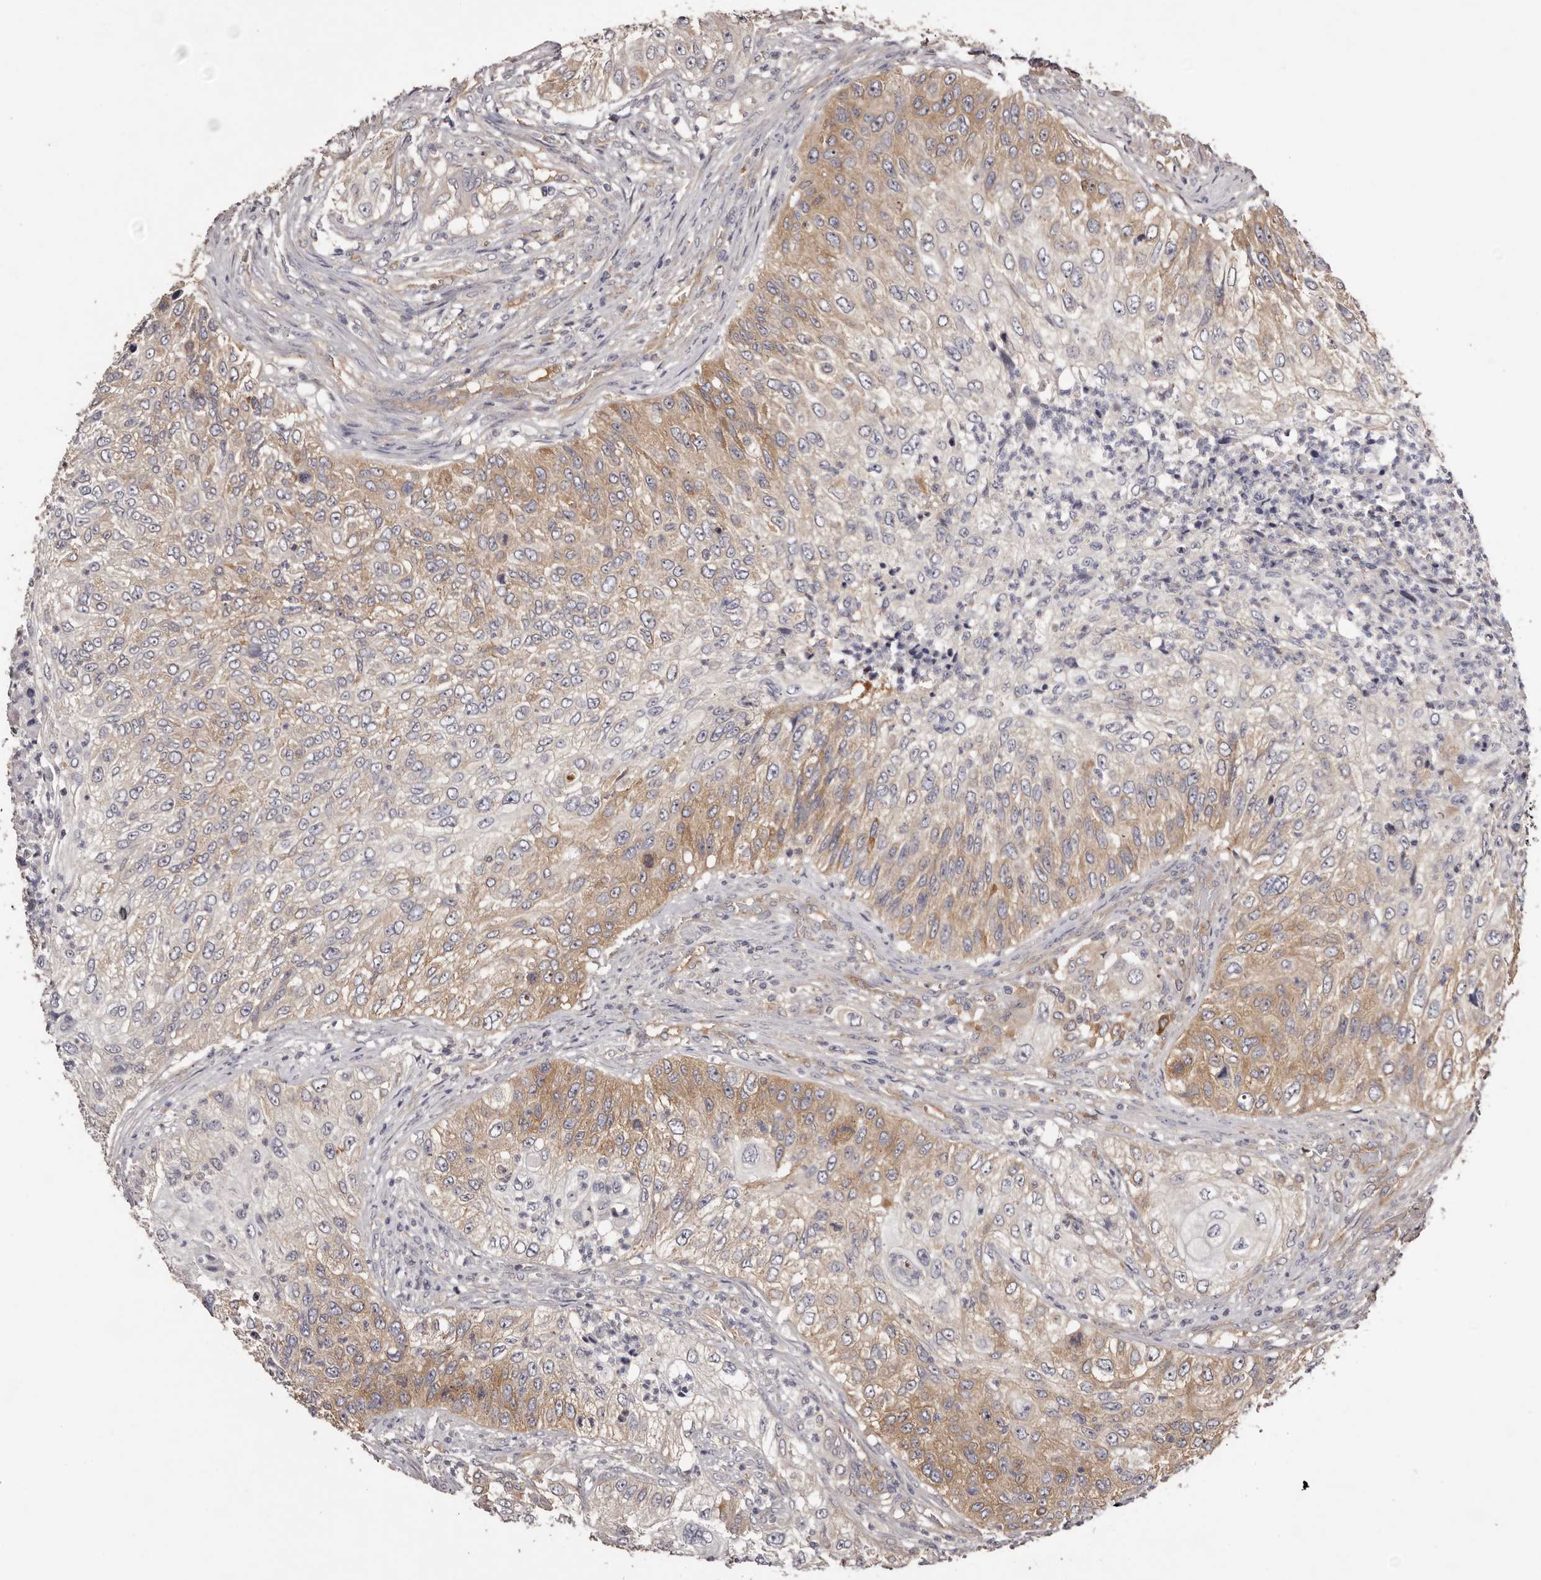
{"staining": {"intensity": "moderate", "quantity": "25%-75%", "location": "cytoplasmic/membranous"}, "tissue": "urothelial cancer", "cell_type": "Tumor cells", "image_type": "cancer", "snomed": [{"axis": "morphology", "description": "Urothelial carcinoma, High grade"}, {"axis": "topography", "description": "Urinary bladder"}], "caption": "Protein staining shows moderate cytoplasmic/membranous expression in approximately 25%-75% of tumor cells in urothelial carcinoma (high-grade).", "gene": "LTV1", "patient": {"sex": "female", "age": 60}}